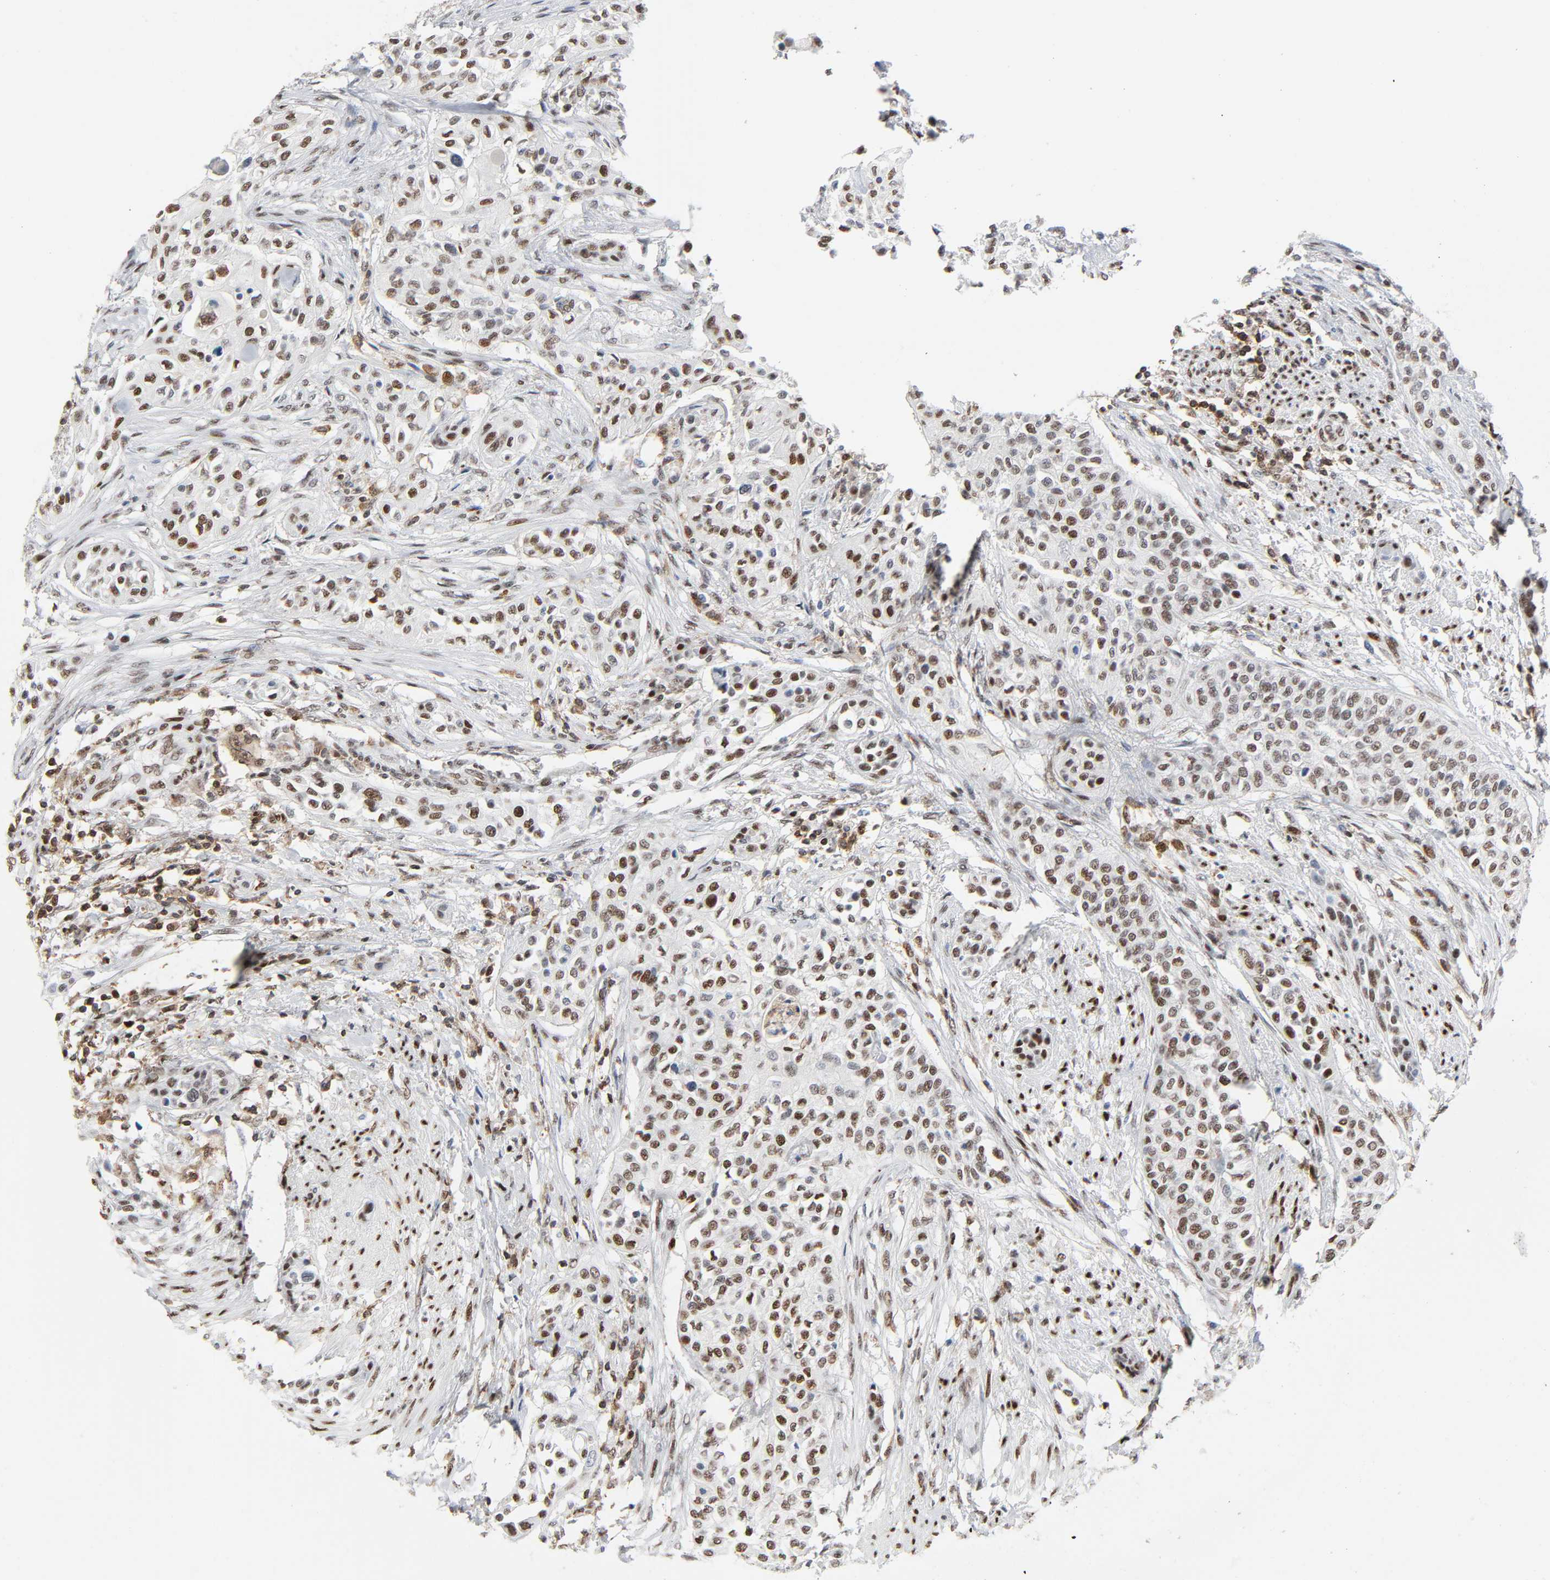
{"staining": {"intensity": "moderate", "quantity": ">75%", "location": "nuclear"}, "tissue": "urothelial cancer", "cell_type": "Tumor cells", "image_type": "cancer", "snomed": [{"axis": "morphology", "description": "Urothelial carcinoma, High grade"}, {"axis": "topography", "description": "Urinary bladder"}], "caption": "The photomicrograph shows a brown stain indicating the presence of a protein in the nuclear of tumor cells in high-grade urothelial carcinoma.", "gene": "WAS", "patient": {"sex": "male", "age": 74}}